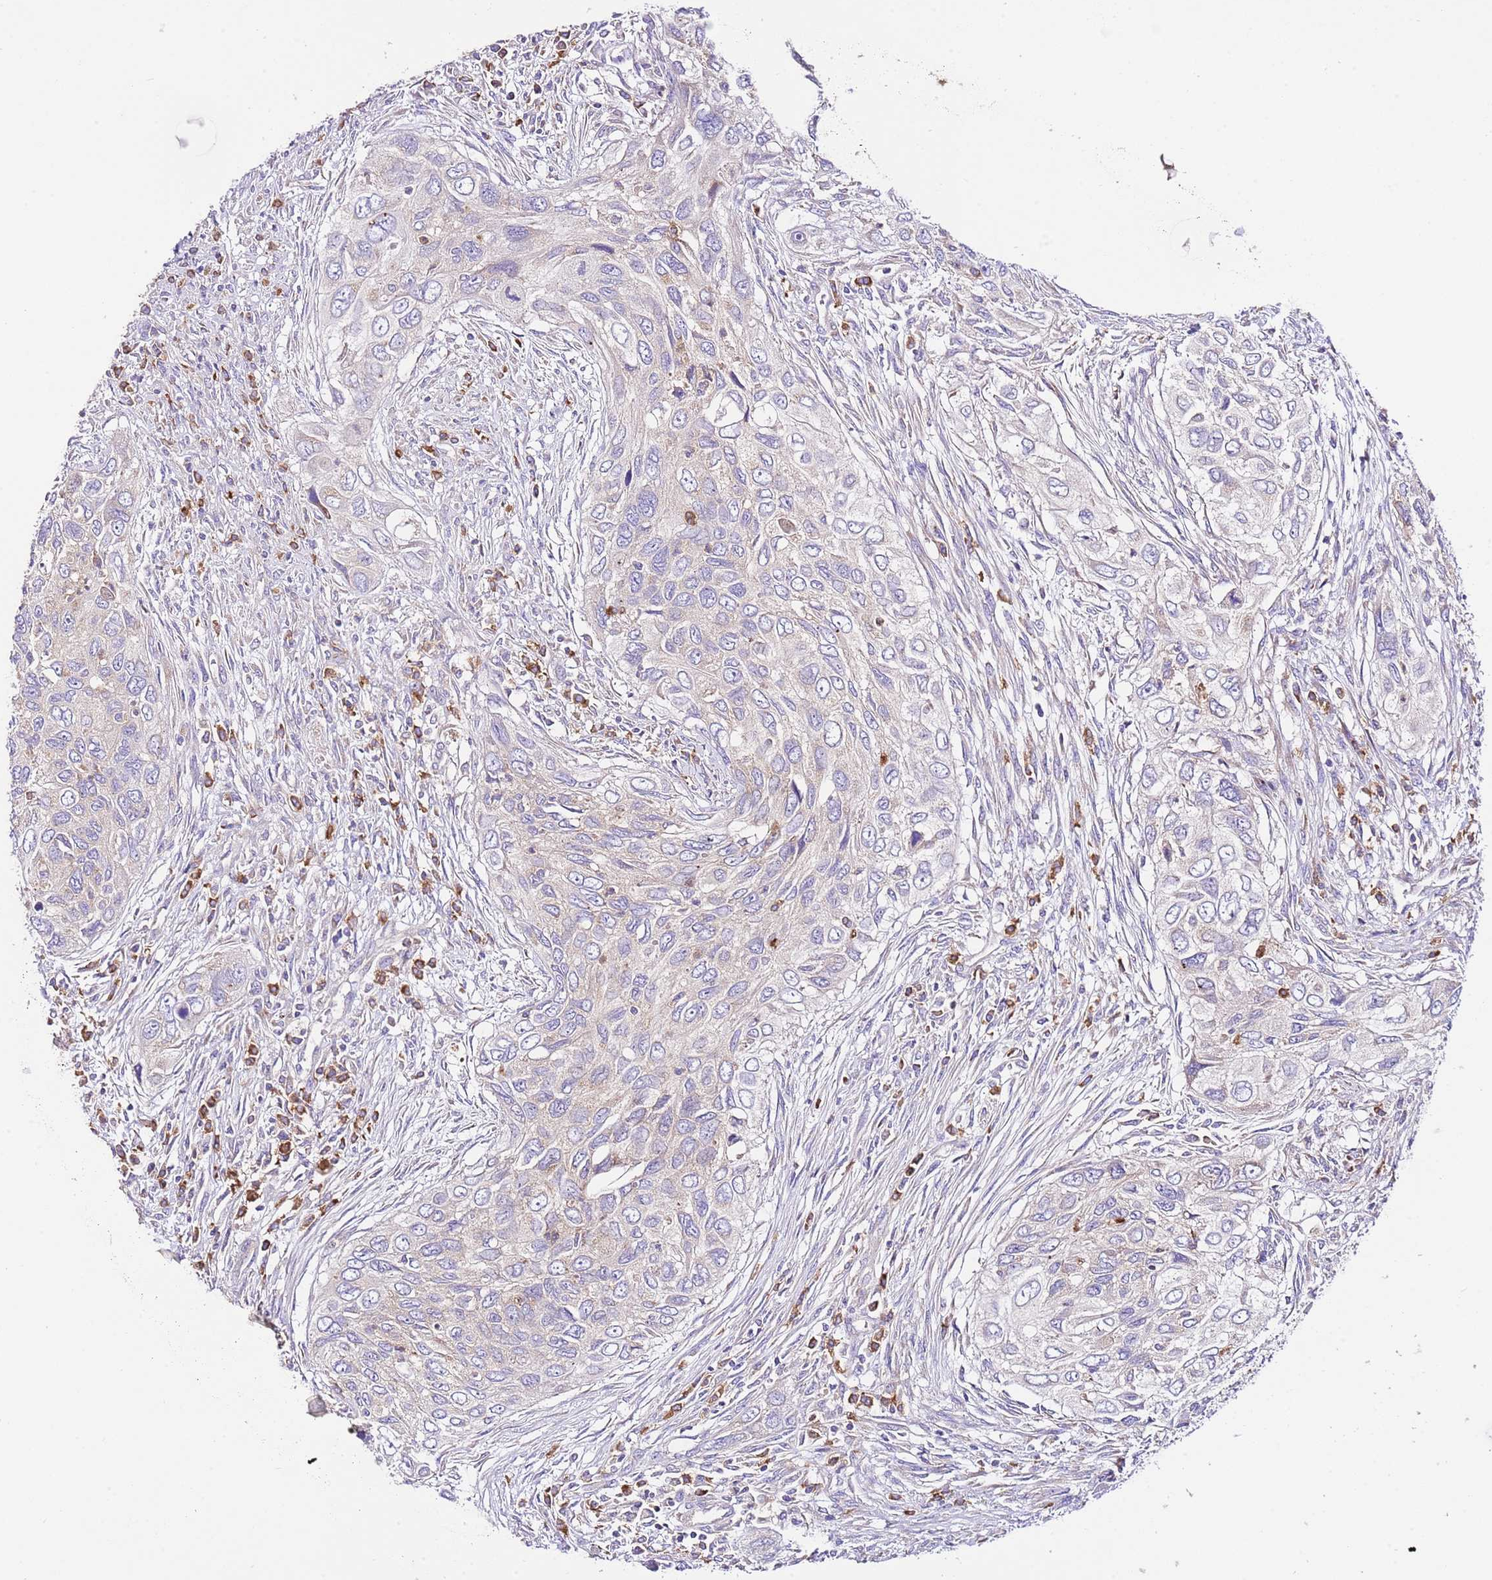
{"staining": {"intensity": "negative", "quantity": "none", "location": "none"}, "tissue": "urothelial cancer", "cell_type": "Tumor cells", "image_type": "cancer", "snomed": [{"axis": "morphology", "description": "Urothelial carcinoma, High grade"}, {"axis": "topography", "description": "Urinary bladder"}], "caption": "DAB (3,3'-diaminobenzidine) immunohistochemical staining of human urothelial cancer shows no significant staining in tumor cells. (DAB immunohistochemistry, high magnification).", "gene": "RPS10", "patient": {"sex": "female", "age": 60}}